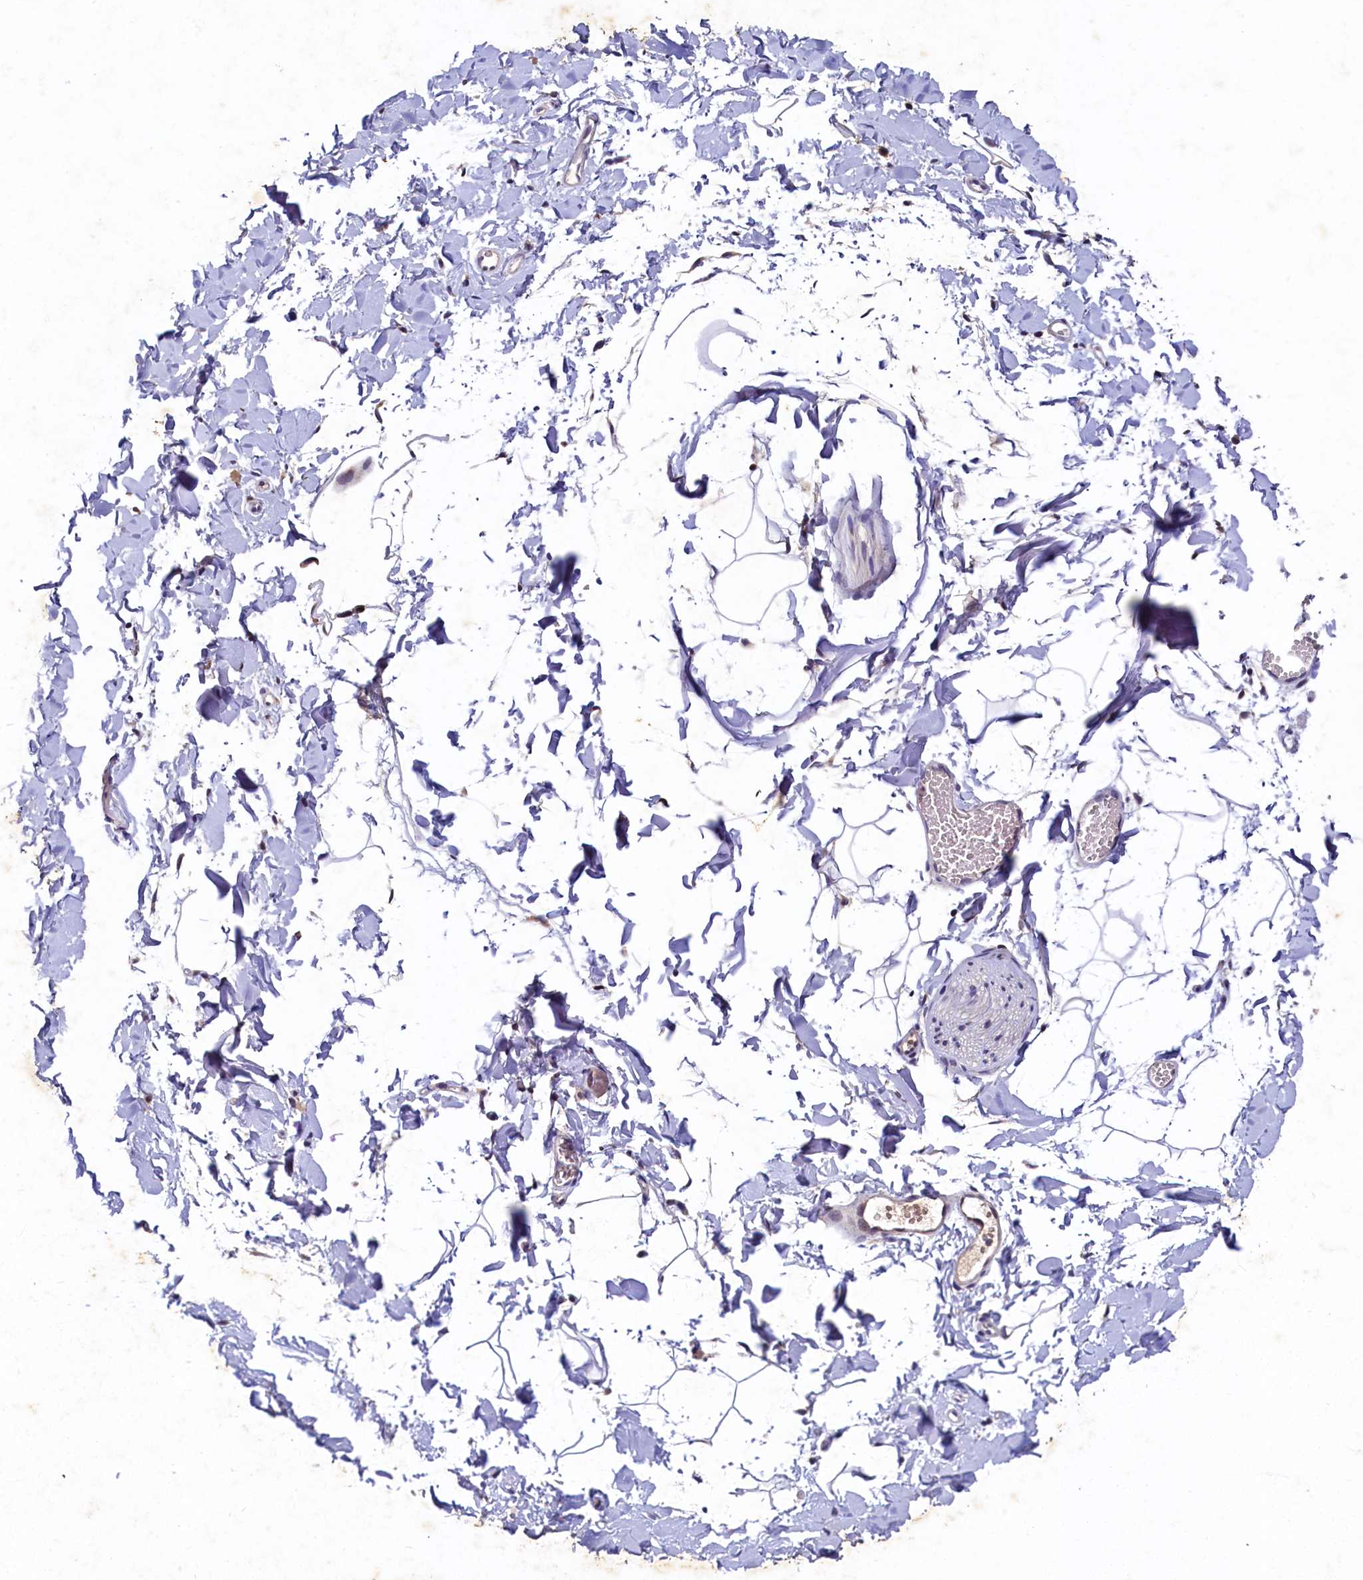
{"staining": {"intensity": "moderate", "quantity": "<25%", "location": "cytoplasmic/membranous"}, "tissue": "adipose tissue", "cell_type": "Adipocytes", "image_type": "normal", "snomed": [{"axis": "morphology", "description": "Normal tissue, NOS"}, {"axis": "topography", "description": "Gallbladder"}, {"axis": "topography", "description": "Peripheral nerve tissue"}], "caption": "Adipocytes display low levels of moderate cytoplasmic/membranous positivity in about <25% of cells in benign human adipose tissue. (brown staining indicates protein expression, while blue staining denotes nuclei).", "gene": "LATS2", "patient": {"sex": "male", "age": 38}}